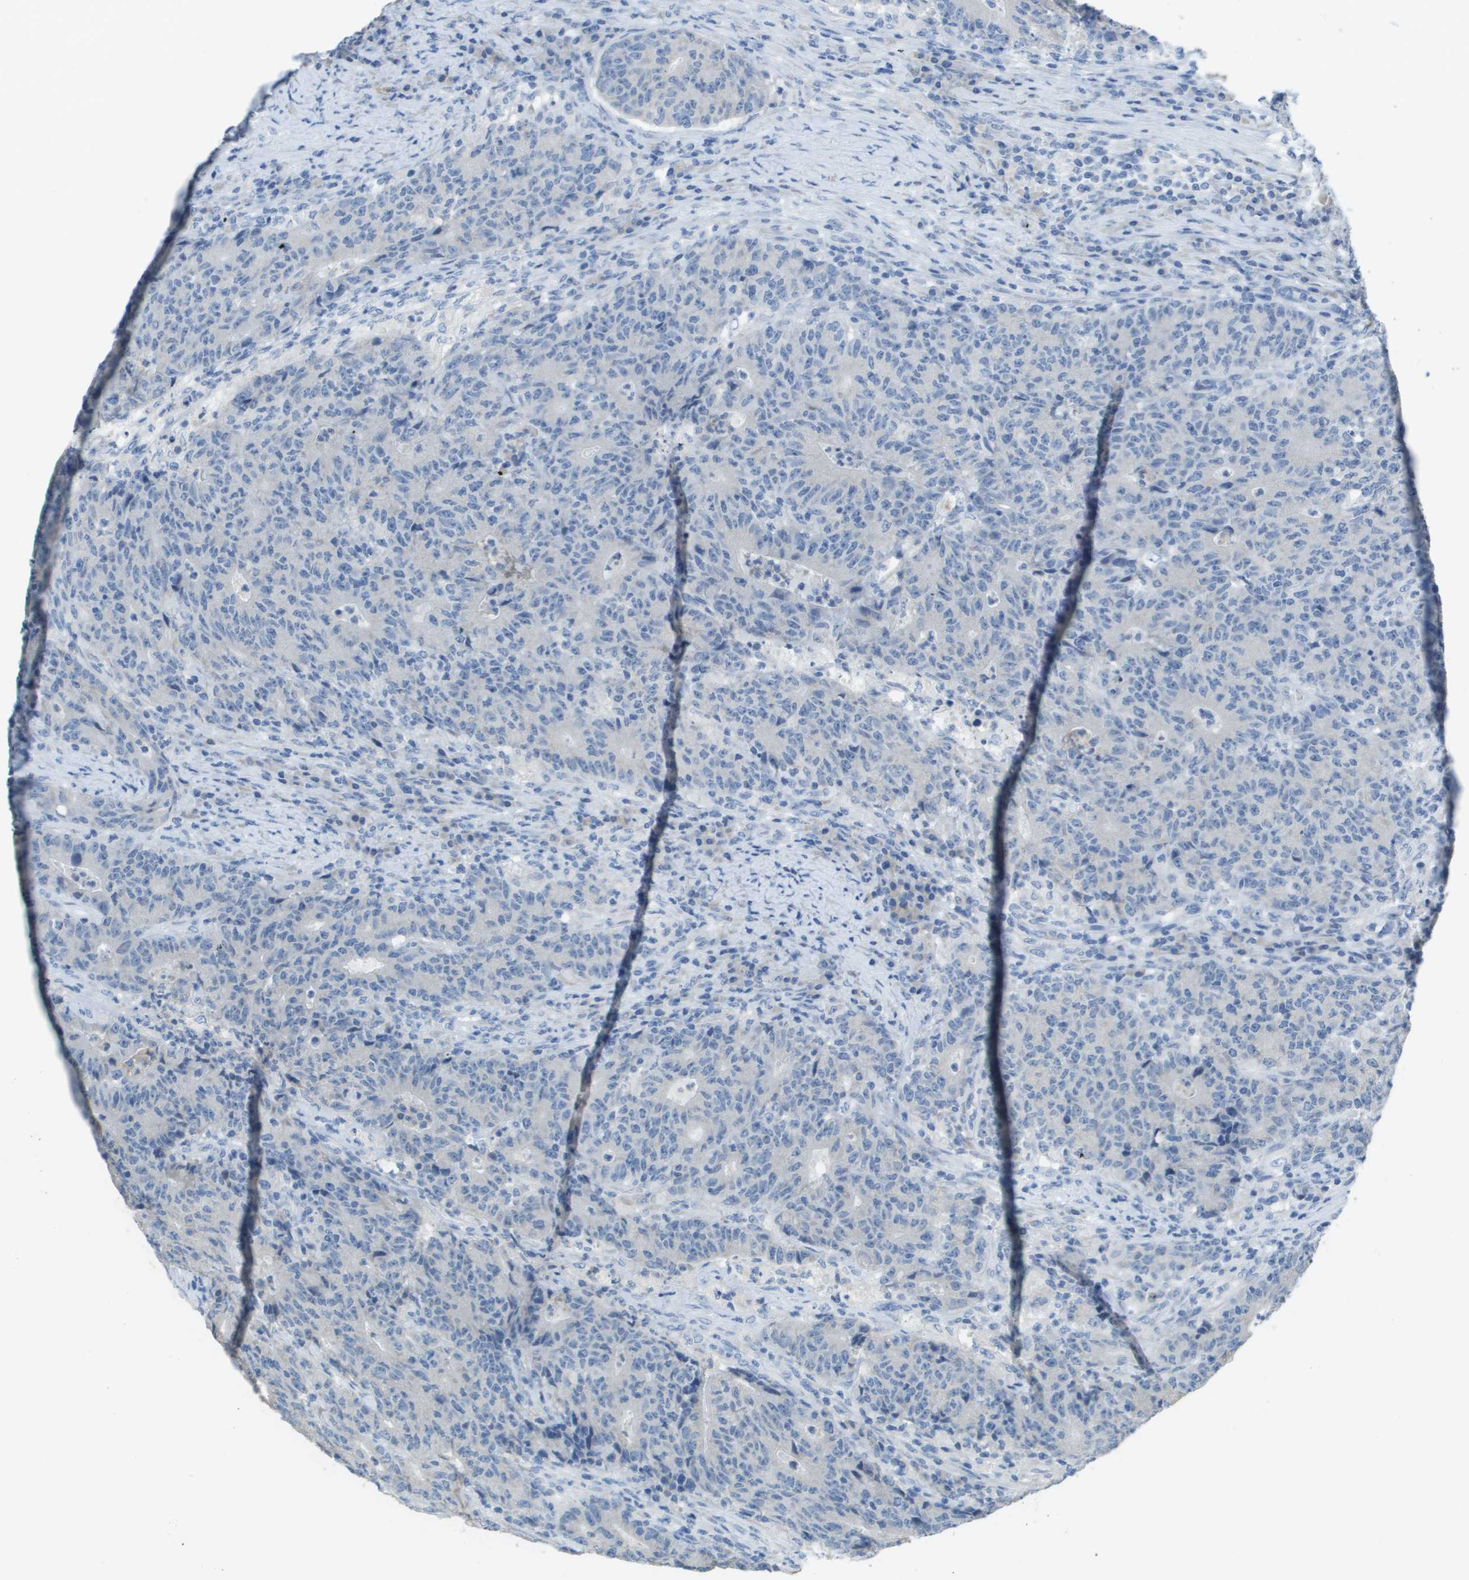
{"staining": {"intensity": "negative", "quantity": "none", "location": "none"}, "tissue": "colorectal cancer", "cell_type": "Tumor cells", "image_type": "cancer", "snomed": [{"axis": "morphology", "description": "Normal tissue, NOS"}, {"axis": "morphology", "description": "Adenocarcinoma, NOS"}, {"axis": "topography", "description": "Colon"}], "caption": "This histopathology image is of adenocarcinoma (colorectal) stained with immunohistochemistry to label a protein in brown with the nuclei are counter-stained blue. There is no staining in tumor cells.", "gene": "PTGDR2", "patient": {"sex": "female", "age": 75}}